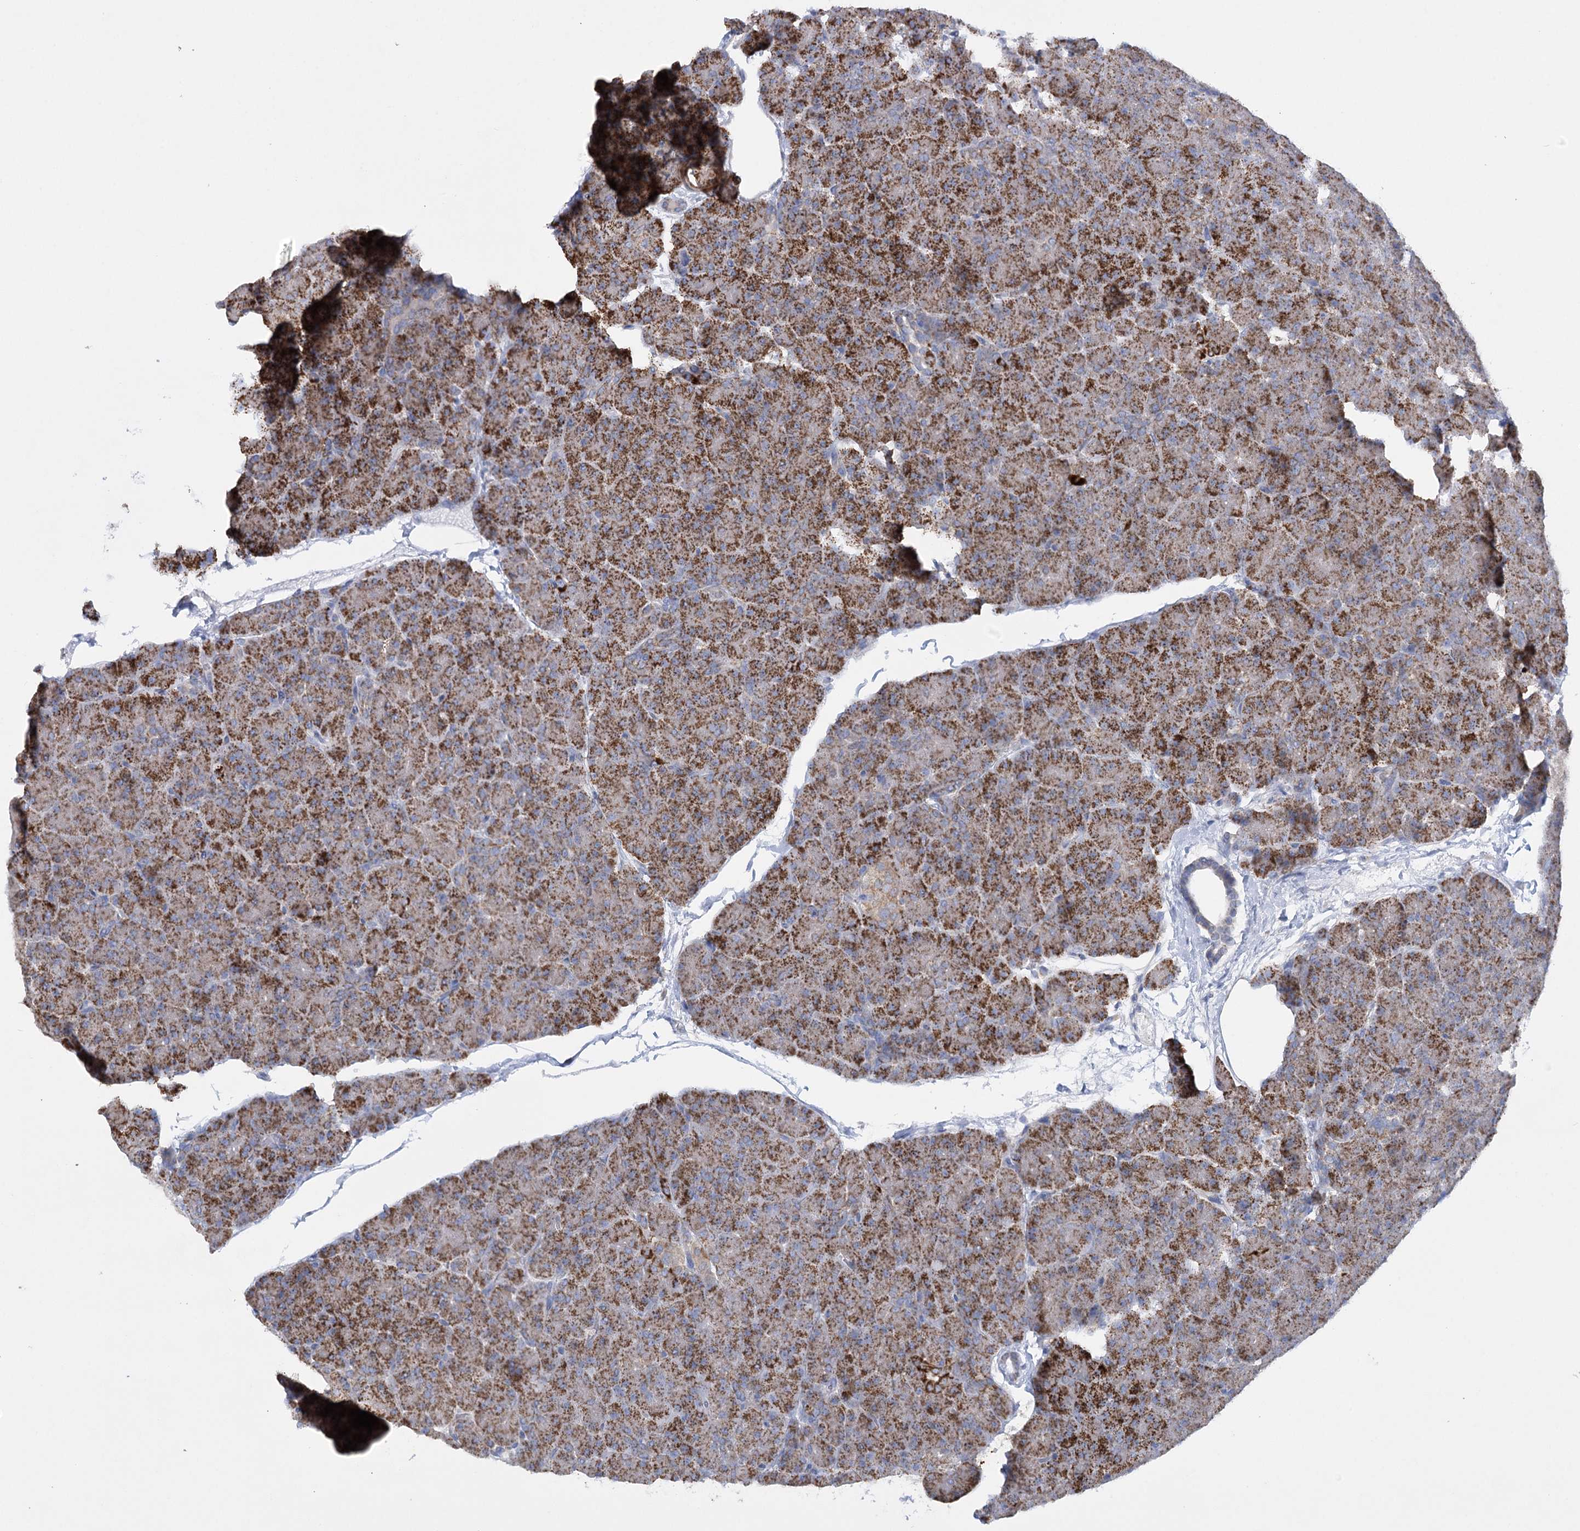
{"staining": {"intensity": "strong", "quantity": "25%-75%", "location": "cytoplasmic/membranous"}, "tissue": "pancreas", "cell_type": "Exocrine glandular cells", "image_type": "normal", "snomed": [{"axis": "morphology", "description": "Normal tissue, NOS"}, {"axis": "topography", "description": "Pancreas"}], "caption": "Unremarkable pancreas displays strong cytoplasmic/membranous positivity in about 25%-75% of exocrine glandular cells, visualized by immunohistochemistry. Nuclei are stained in blue.", "gene": "DHTKD1", "patient": {"sex": "male", "age": 36}}